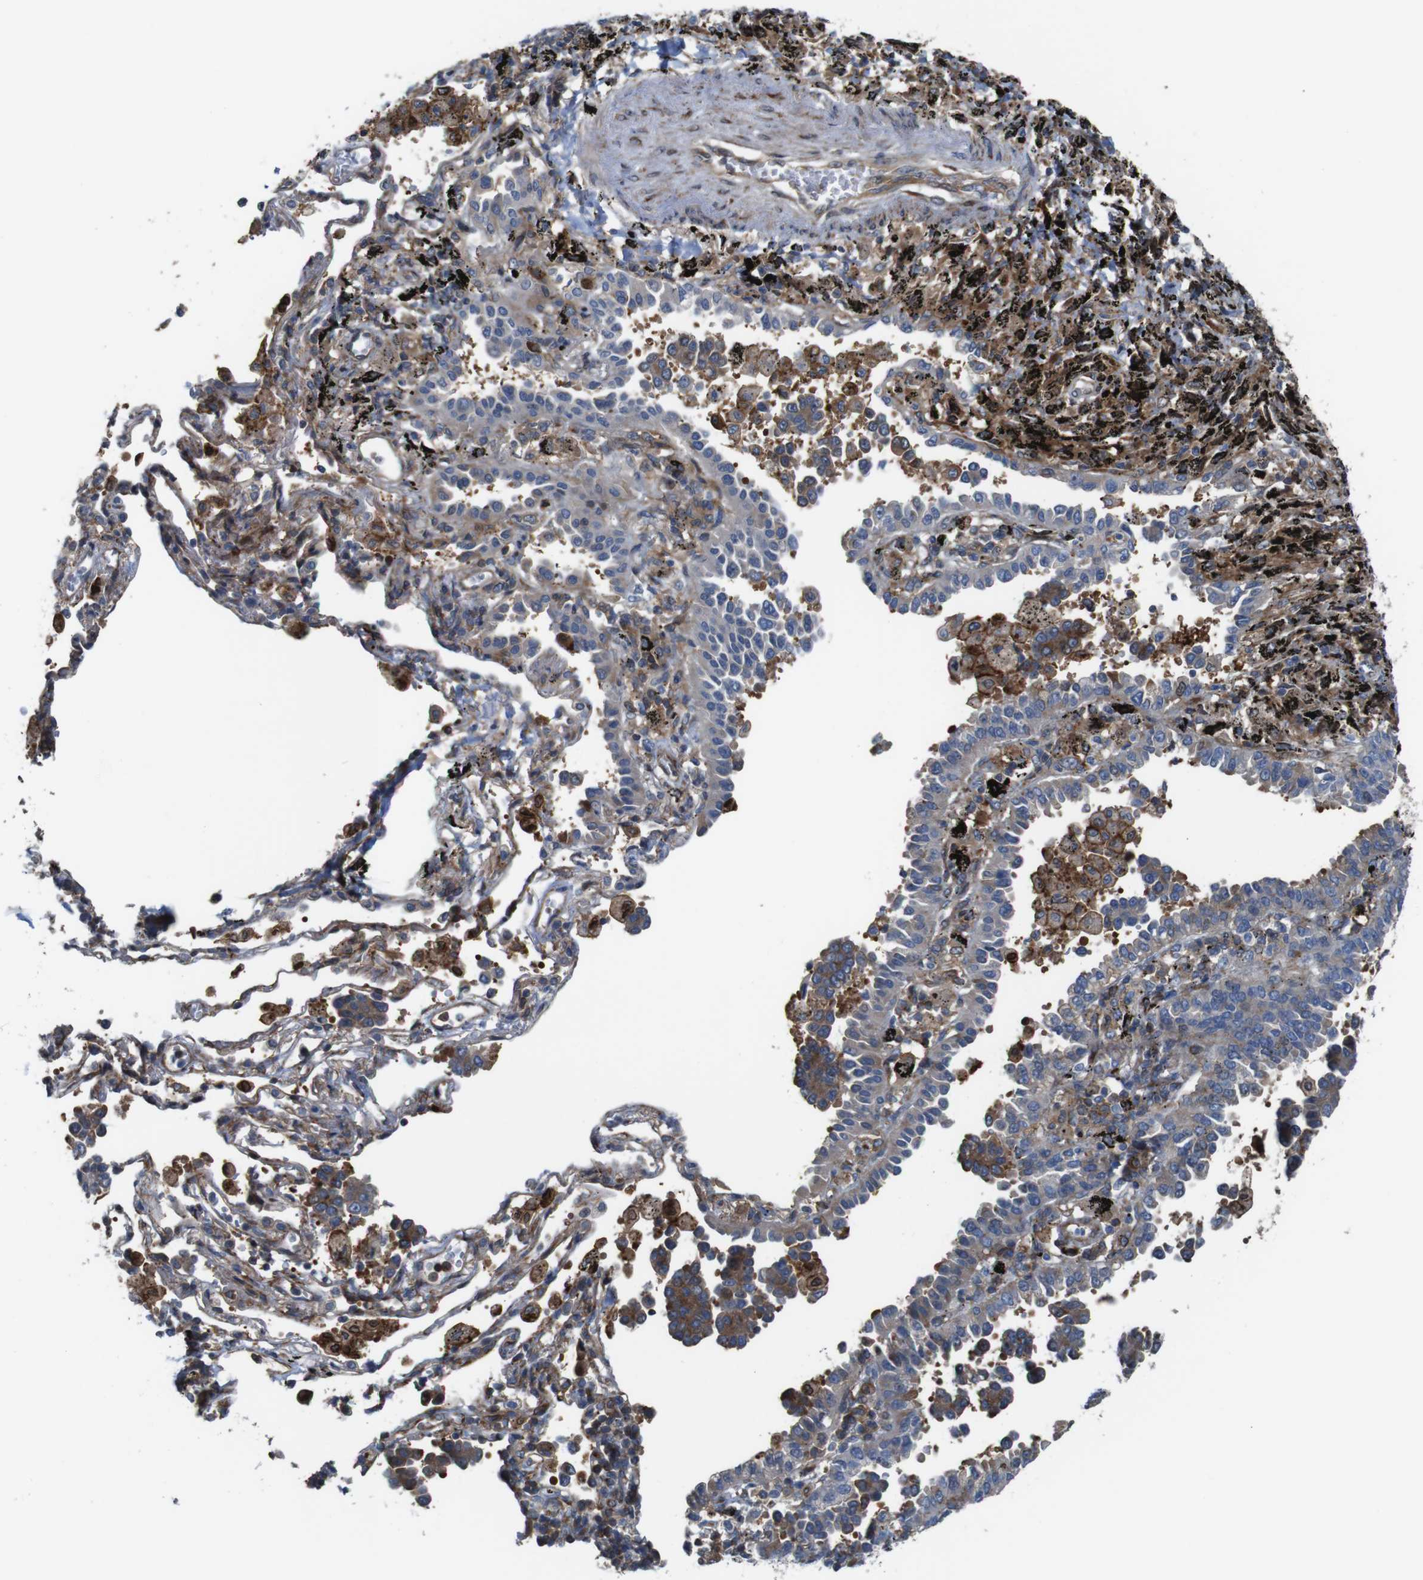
{"staining": {"intensity": "moderate", "quantity": ">75%", "location": "cytoplasmic/membranous"}, "tissue": "lung cancer", "cell_type": "Tumor cells", "image_type": "cancer", "snomed": [{"axis": "morphology", "description": "Normal tissue, NOS"}, {"axis": "morphology", "description": "Adenocarcinoma, NOS"}, {"axis": "topography", "description": "Lung"}], "caption": "A medium amount of moderate cytoplasmic/membranous positivity is seen in approximately >75% of tumor cells in lung adenocarcinoma tissue. The protein is shown in brown color, while the nuclei are stained blue.", "gene": "PCOLCE2", "patient": {"sex": "male", "age": 59}}